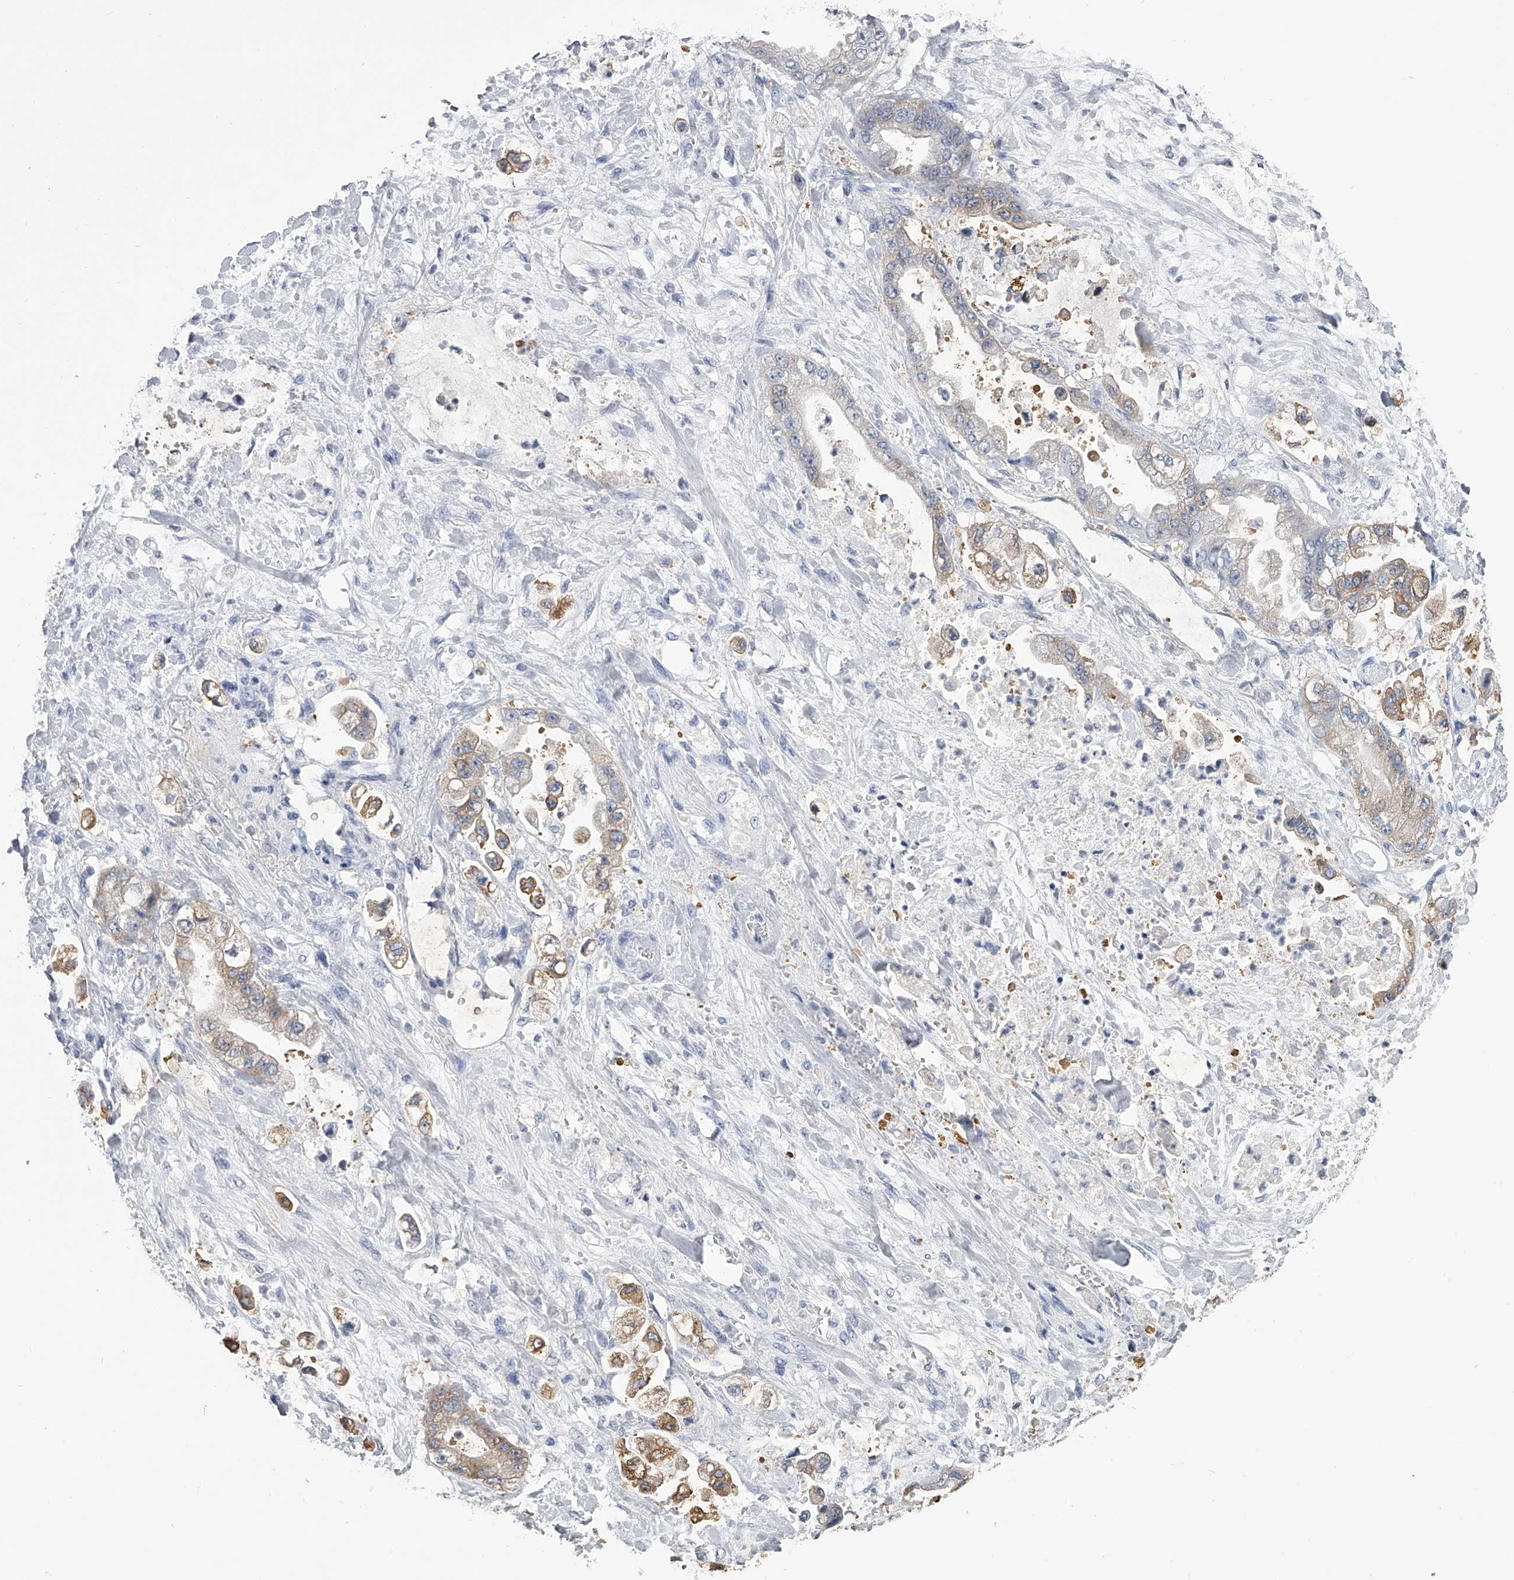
{"staining": {"intensity": "moderate", "quantity": "25%-75%", "location": "cytoplasmic/membranous"}, "tissue": "stomach cancer", "cell_type": "Tumor cells", "image_type": "cancer", "snomed": [{"axis": "morphology", "description": "Adenocarcinoma, NOS"}, {"axis": "topography", "description": "Stomach"}], "caption": "About 25%-75% of tumor cells in stomach adenocarcinoma reveal moderate cytoplasmic/membranous protein positivity as visualized by brown immunohistochemical staining.", "gene": "TASP1", "patient": {"sex": "male", "age": 62}}